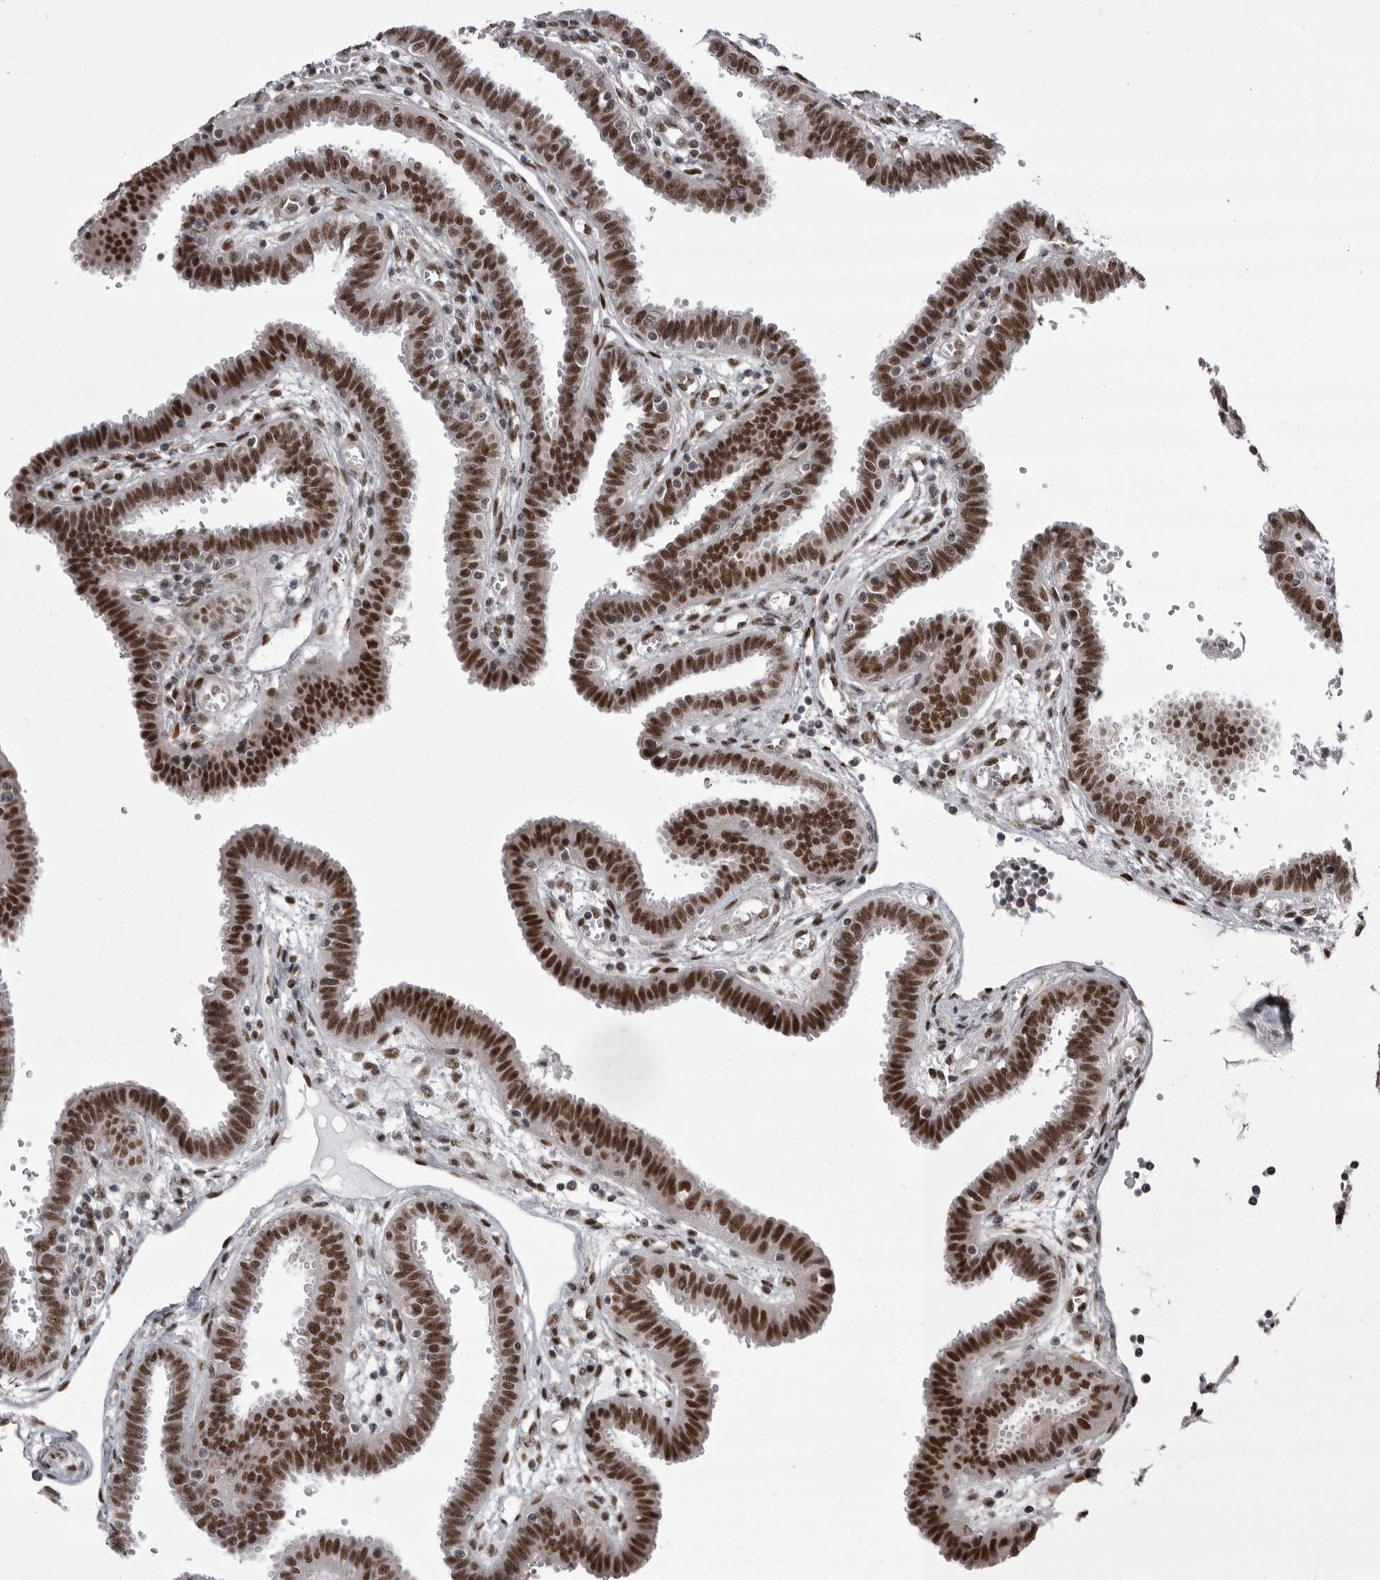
{"staining": {"intensity": "strong", "quantity": ">75%", "location": "nuclear"}, "tissue": "fallopian tube", "cell_type": "Glandular cells", "image_type": "normal", "snomed": [{"axis": "morphology", "description": "Normal tissue, NOS"}, {"axis": "topography", "description": "Fallopian tube"}], "caption": "A histopathology image of human fallopian tube stained for a protein shows strong nuclear brown staining in glandular cells.", "gene": "MEPCE", "patient": {"sex": "female", "age": 32}}